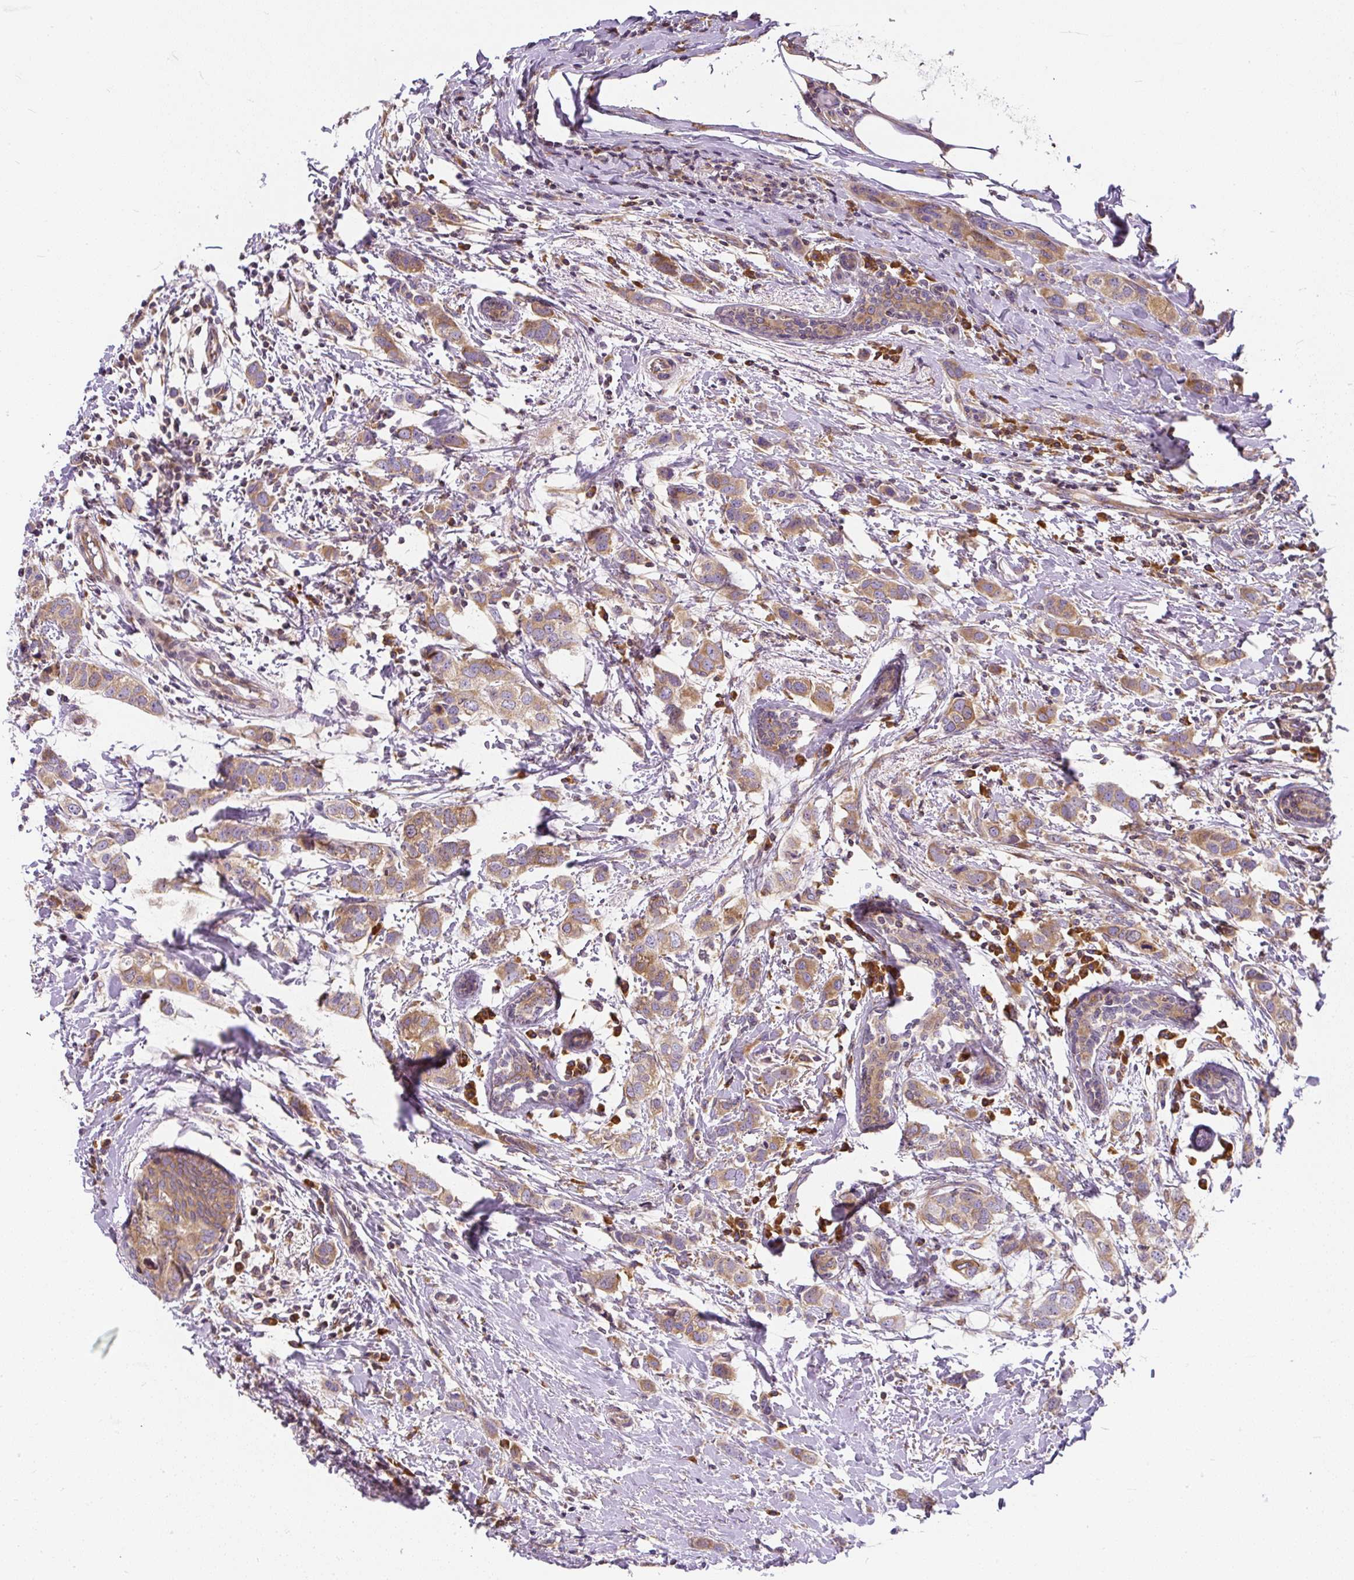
{"staining": {"intensity": "moderate", "quantity": ">75%", "location": "cytoplasmic/membranous"}, "tissue": "breast cancer", "cell_type": "Tumor cells", "image_type": "cancer", "snomed": [{"axis": "morphology", "description": "Duct carcinoma"}, {"axis": "topography", "description": "Breast"}], "caption": "High-power microscopy captured an immunohistochemistry photomicrograph of breast cancer, revealing moderate cytoplasmic/membranous staining in approximately >75% of tumor cells.", "gene": "CYP20A1", "patient": {"sex": "female", "age": 50}}